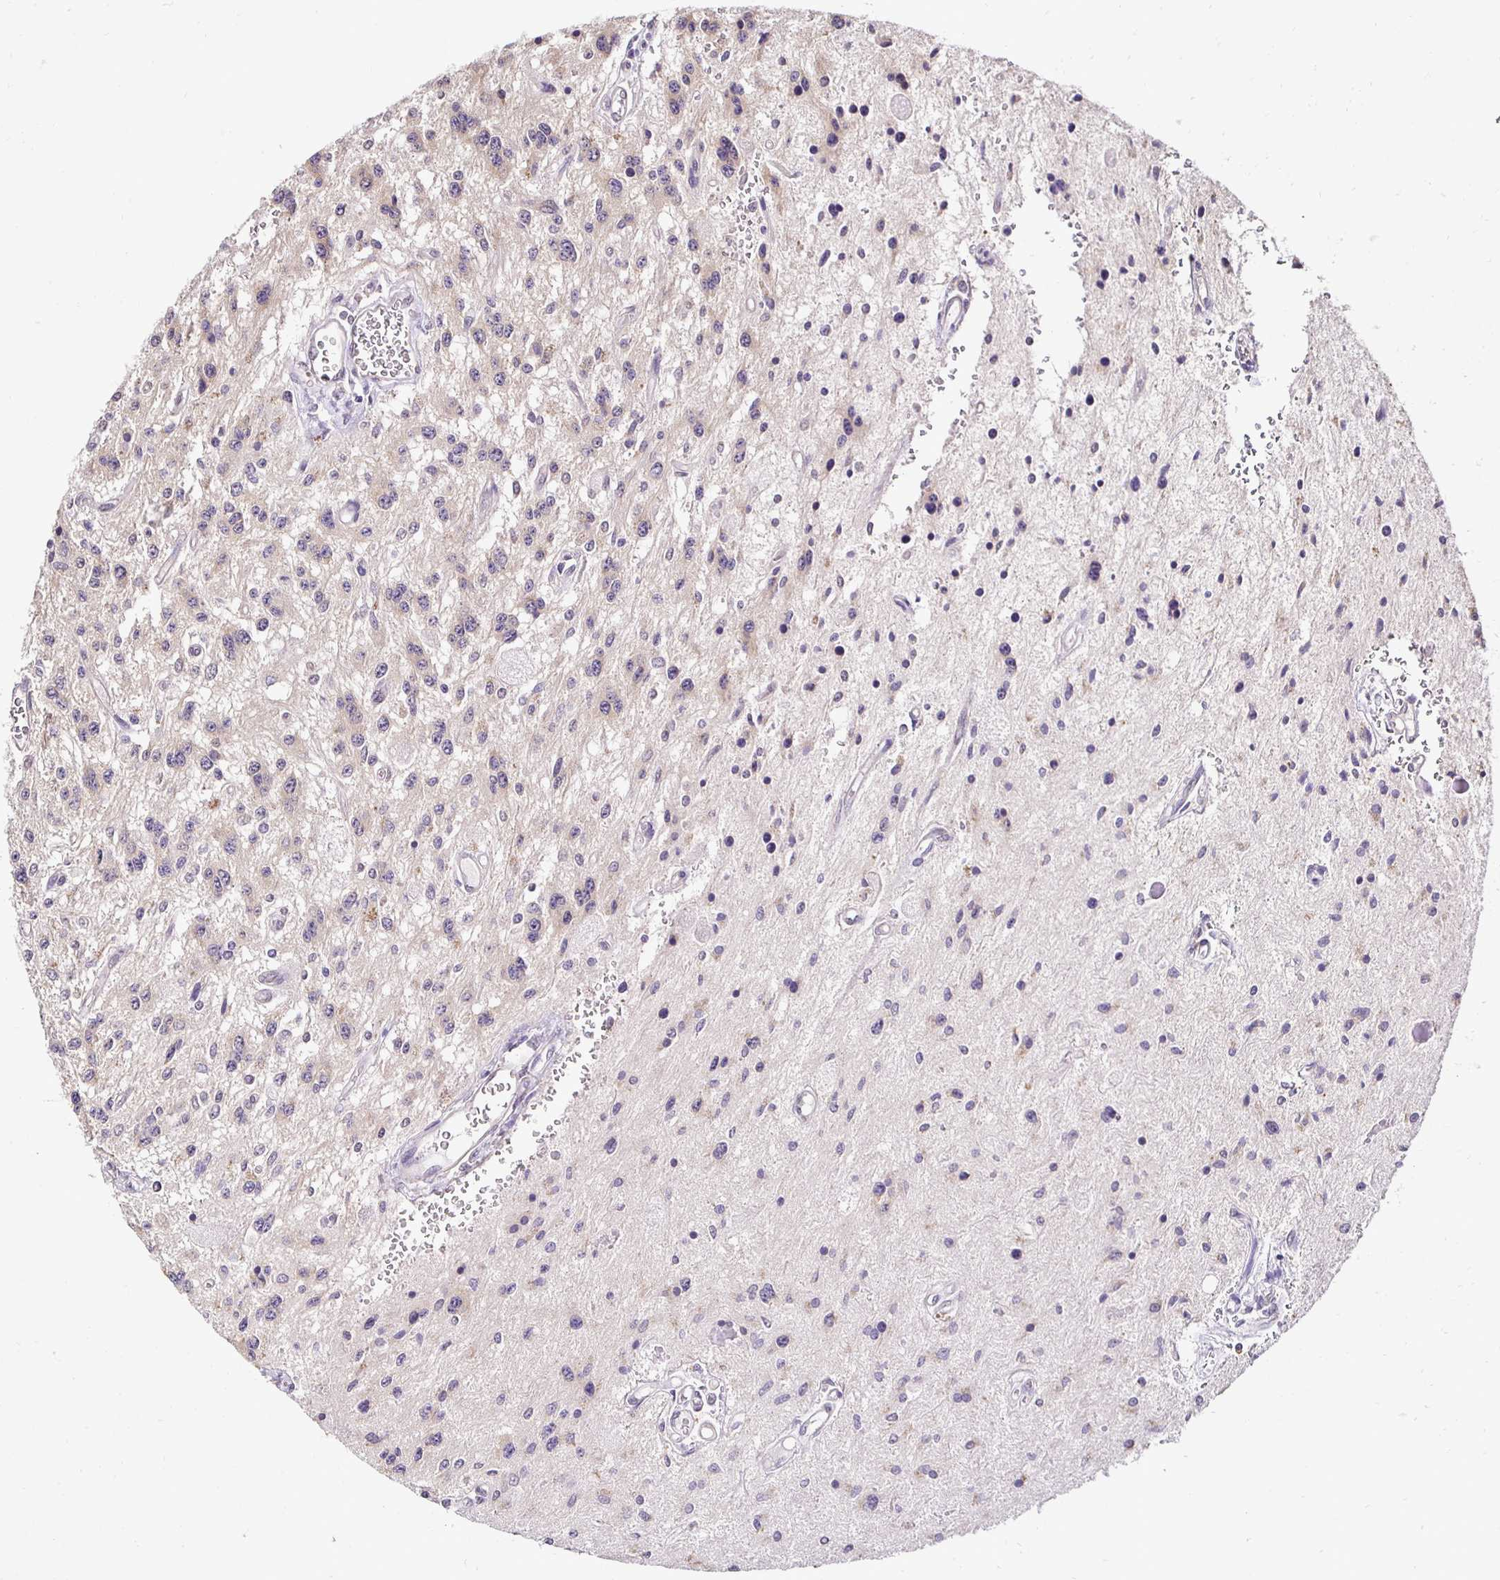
{"staining": {"intensity": "moderate", "quantity": "25%-75%", "location": "cytoplasmic/membranous"}, "tissue": "glioma", "cell_type": "Tumor cells", "image_type": "cancer", "snomed": [{"axis": "morphology", "description": "Glioma, malignant, Low grade"}, {"axis": "topography", "description": "Cerebellum"}], "caption": "Malignant glioma (low-grade) stained for a protein (brown) shows moderate cytoplasmic/membranous positive staining in approximately 25%-75% of tumor cells.", "gene": "RHEBL1", "patient": {"sex": "female", "age": 14}}